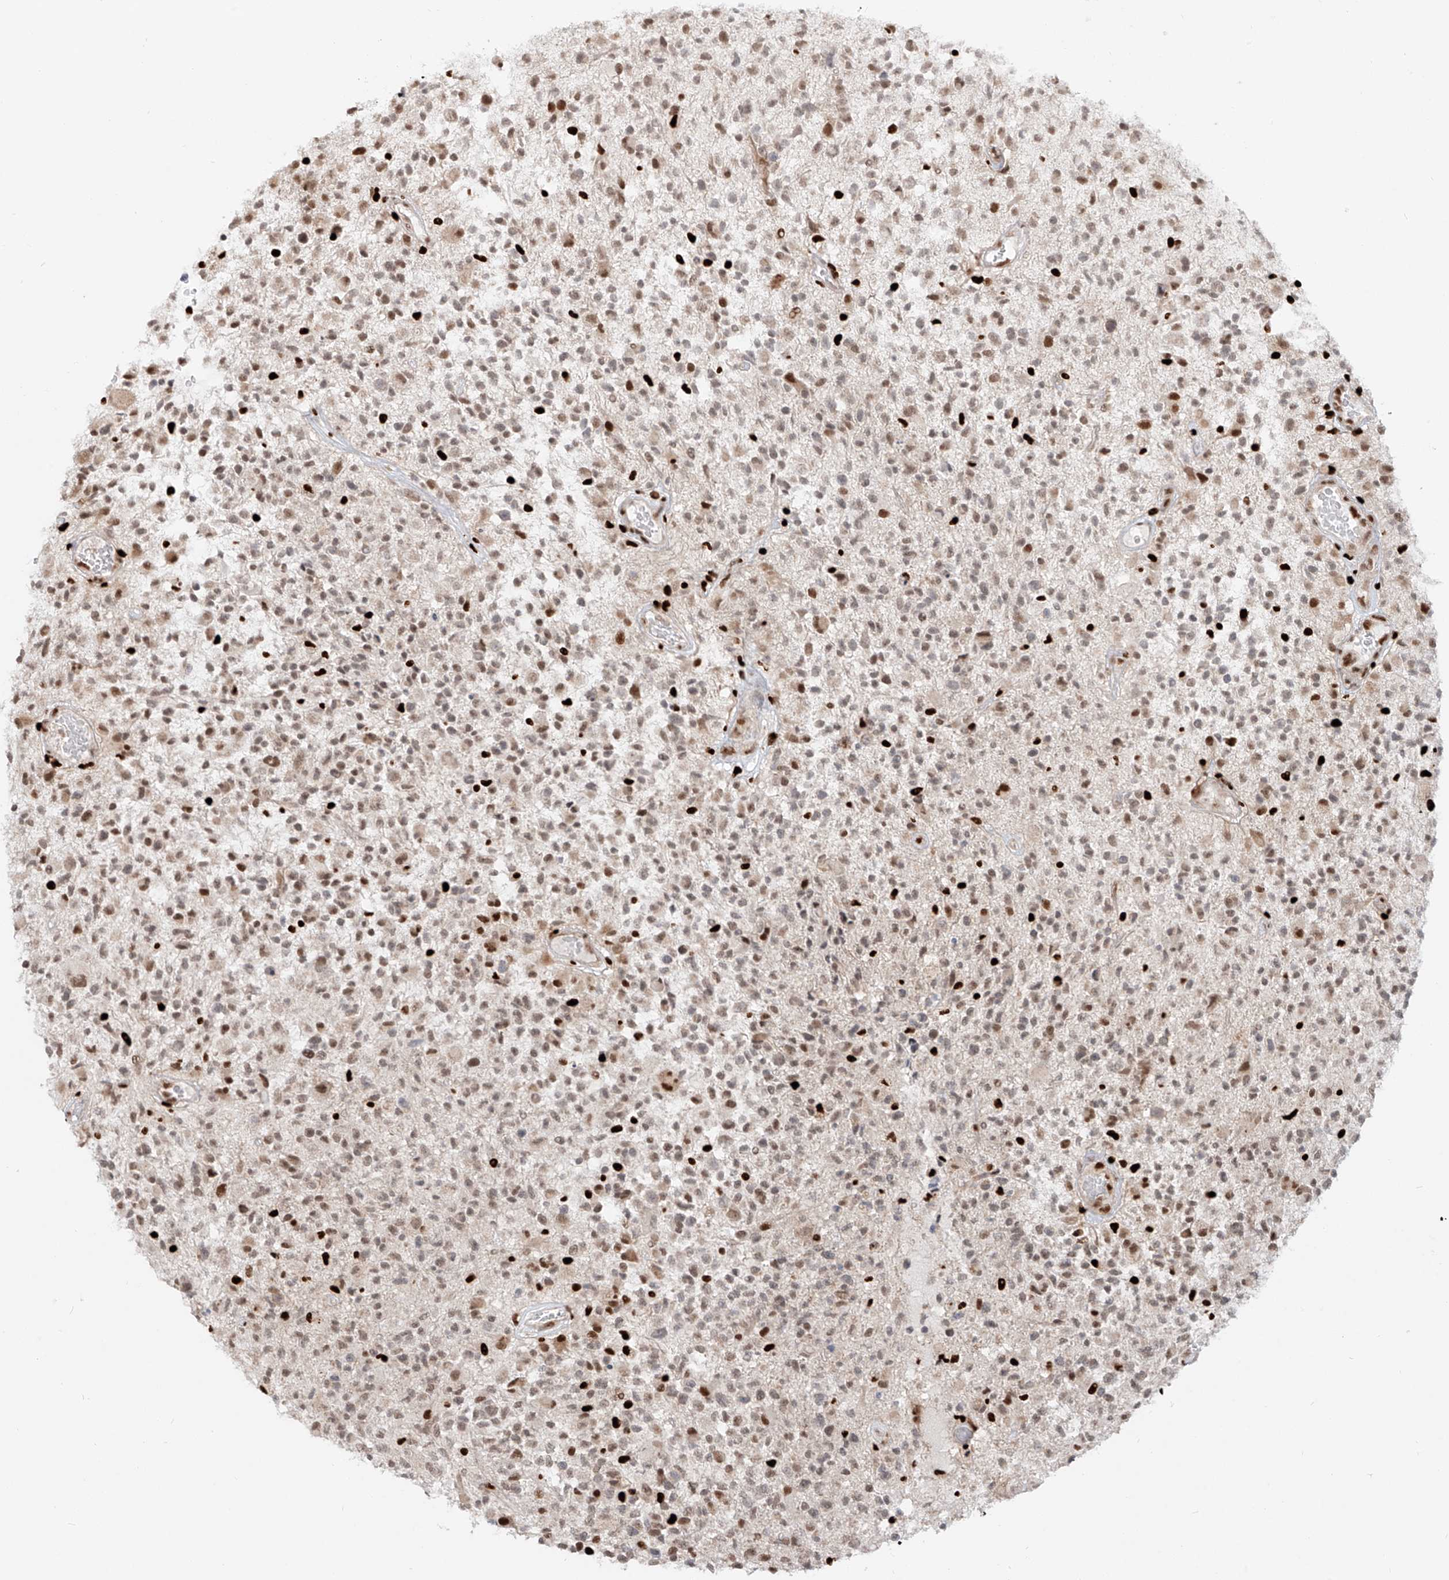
{"staining": {"intensity": "weak", "quantity": "25%-75%", "location": "cytoplasmic/membranous,nuclear"}, "tissue": "glioma", "cell_type": "Tumor cells", "image_type": "cancer", "snomed": [{"axis": "morphology", "description": "Glioma, malignant, High grade"}, {"axis": "morphology", "description": "Glioblastoma, NOS"}, {"axis": "topography", "description": "Brain"}], "caption": "Immunohistochemical staining of human glioma shows low levels of weak cytoplasmic/membranous and nuclear protein expression in approximately 25%-75% of tumor cells. (Brightfield microscopy of DAB IHC at high magnification).", "gene": "DZIP1L", "patient": {"sex": "male", "age": 60}}